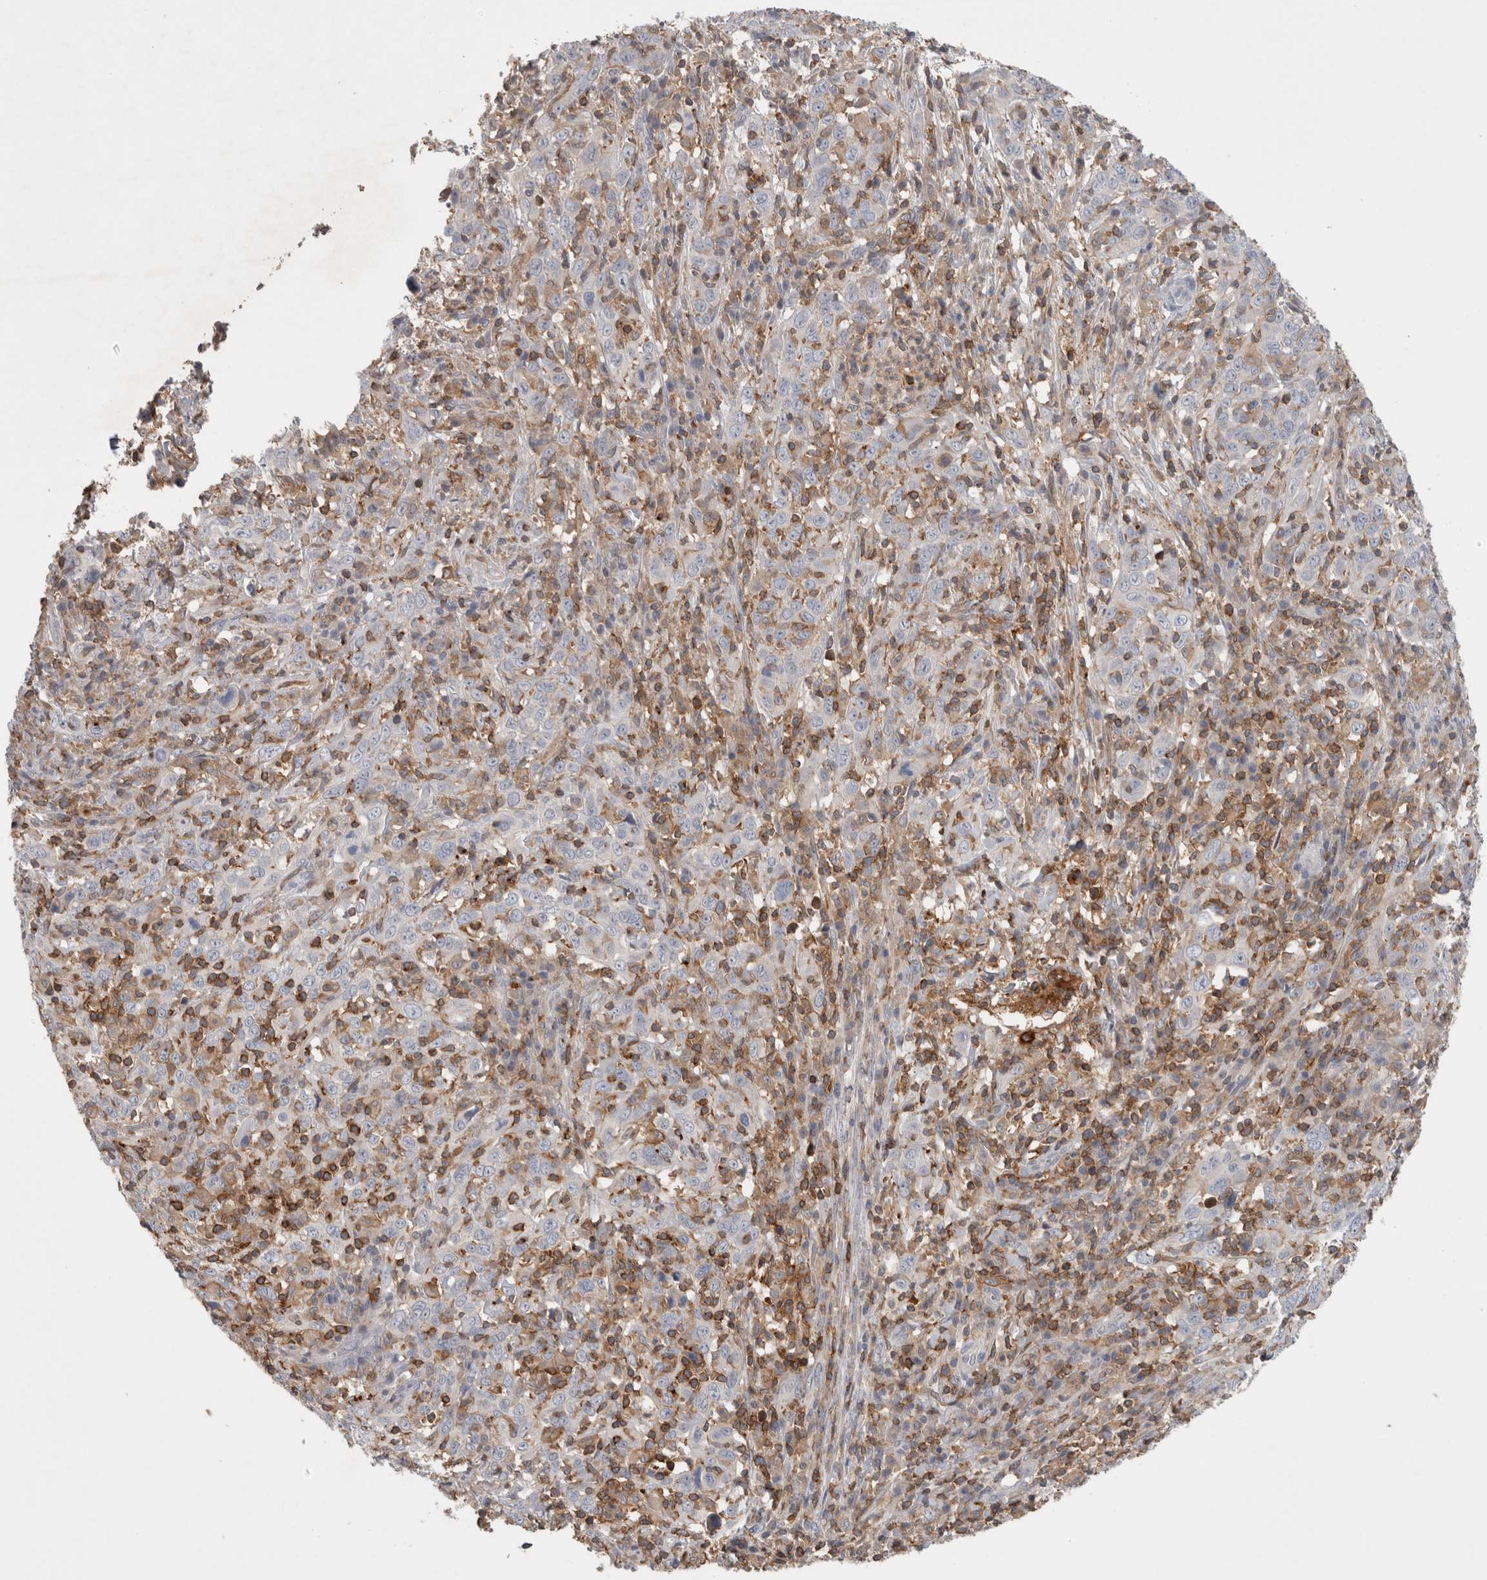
{"staining": {"intensity": "negative", "quantity": "none", "location": "none"}, "tissue": "cervical cancer", "cell_type": "Tumor cells", "image_type": "cancer", "snomed": [{"axis": "morphology", "description": "Squamous cell carcinoma, NOS"}, {"axis": "topography", "description": "Cervix"}], "caption": "This is a histopathology image of immunohistochemistry staining of cervical cancer, which shows no expression in tumor cells. (Brightfield microscopy of DAB (3,3'-diaminobenzidine) IHC at high magnification).", "gene": "GFRA2", "patient": {"sex": "female", "age": 46}}